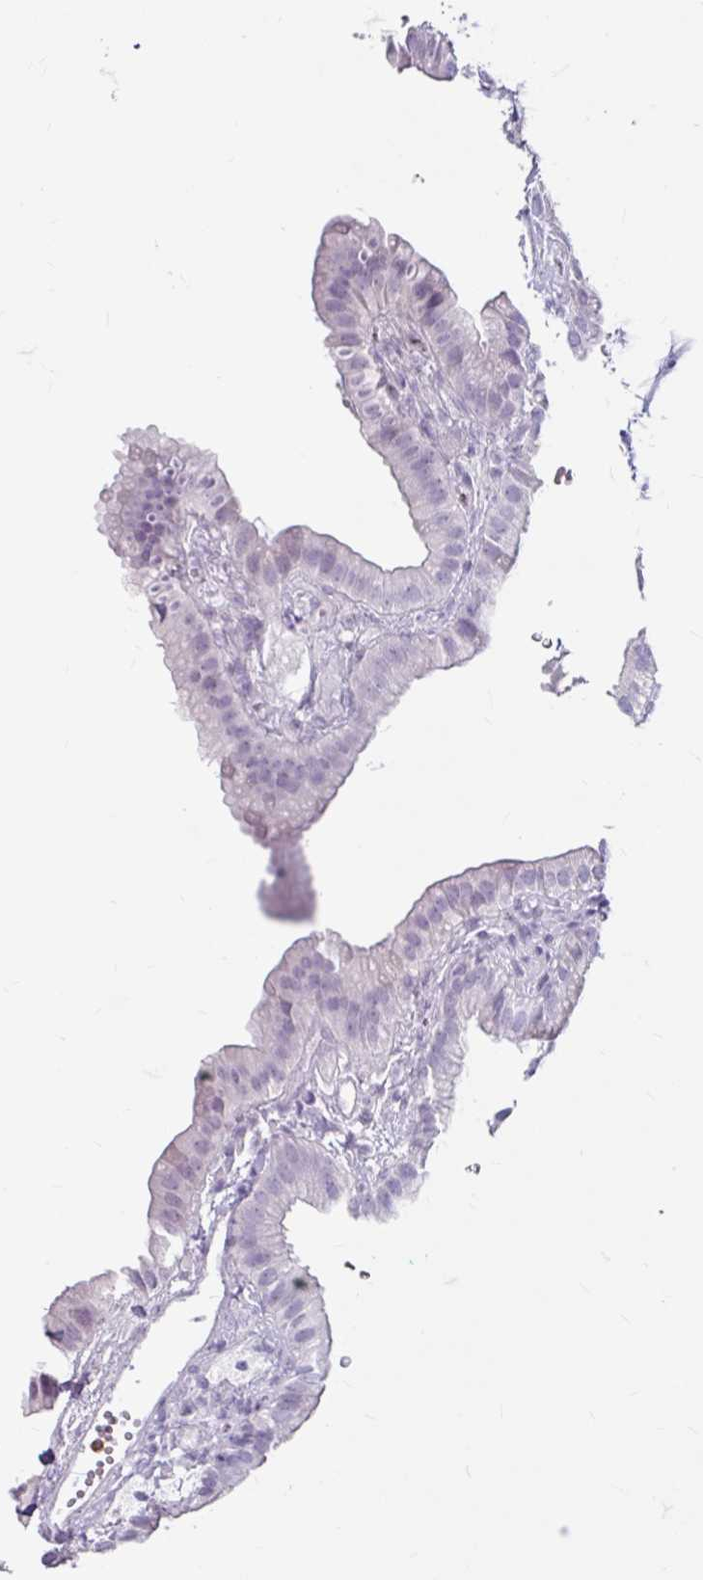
{"staining": {"intensity": "negative", "quantity": "none", "location": "none"}, "tissue": "gallbladder", "cell_type": "Glandular cells", "image_type": "normal", "snomed": [{"axis": "morphology", "description": "Normal tissue, NOS"}, {"axis": "topography", "description": "Gallbladder"}], "caption": "This is an IHC photomicrograph of normal gallbladder. There is no positivity in glandular cells.", "gene": "ANKRD1", "patient": {"sex": "female", "age": 61}}